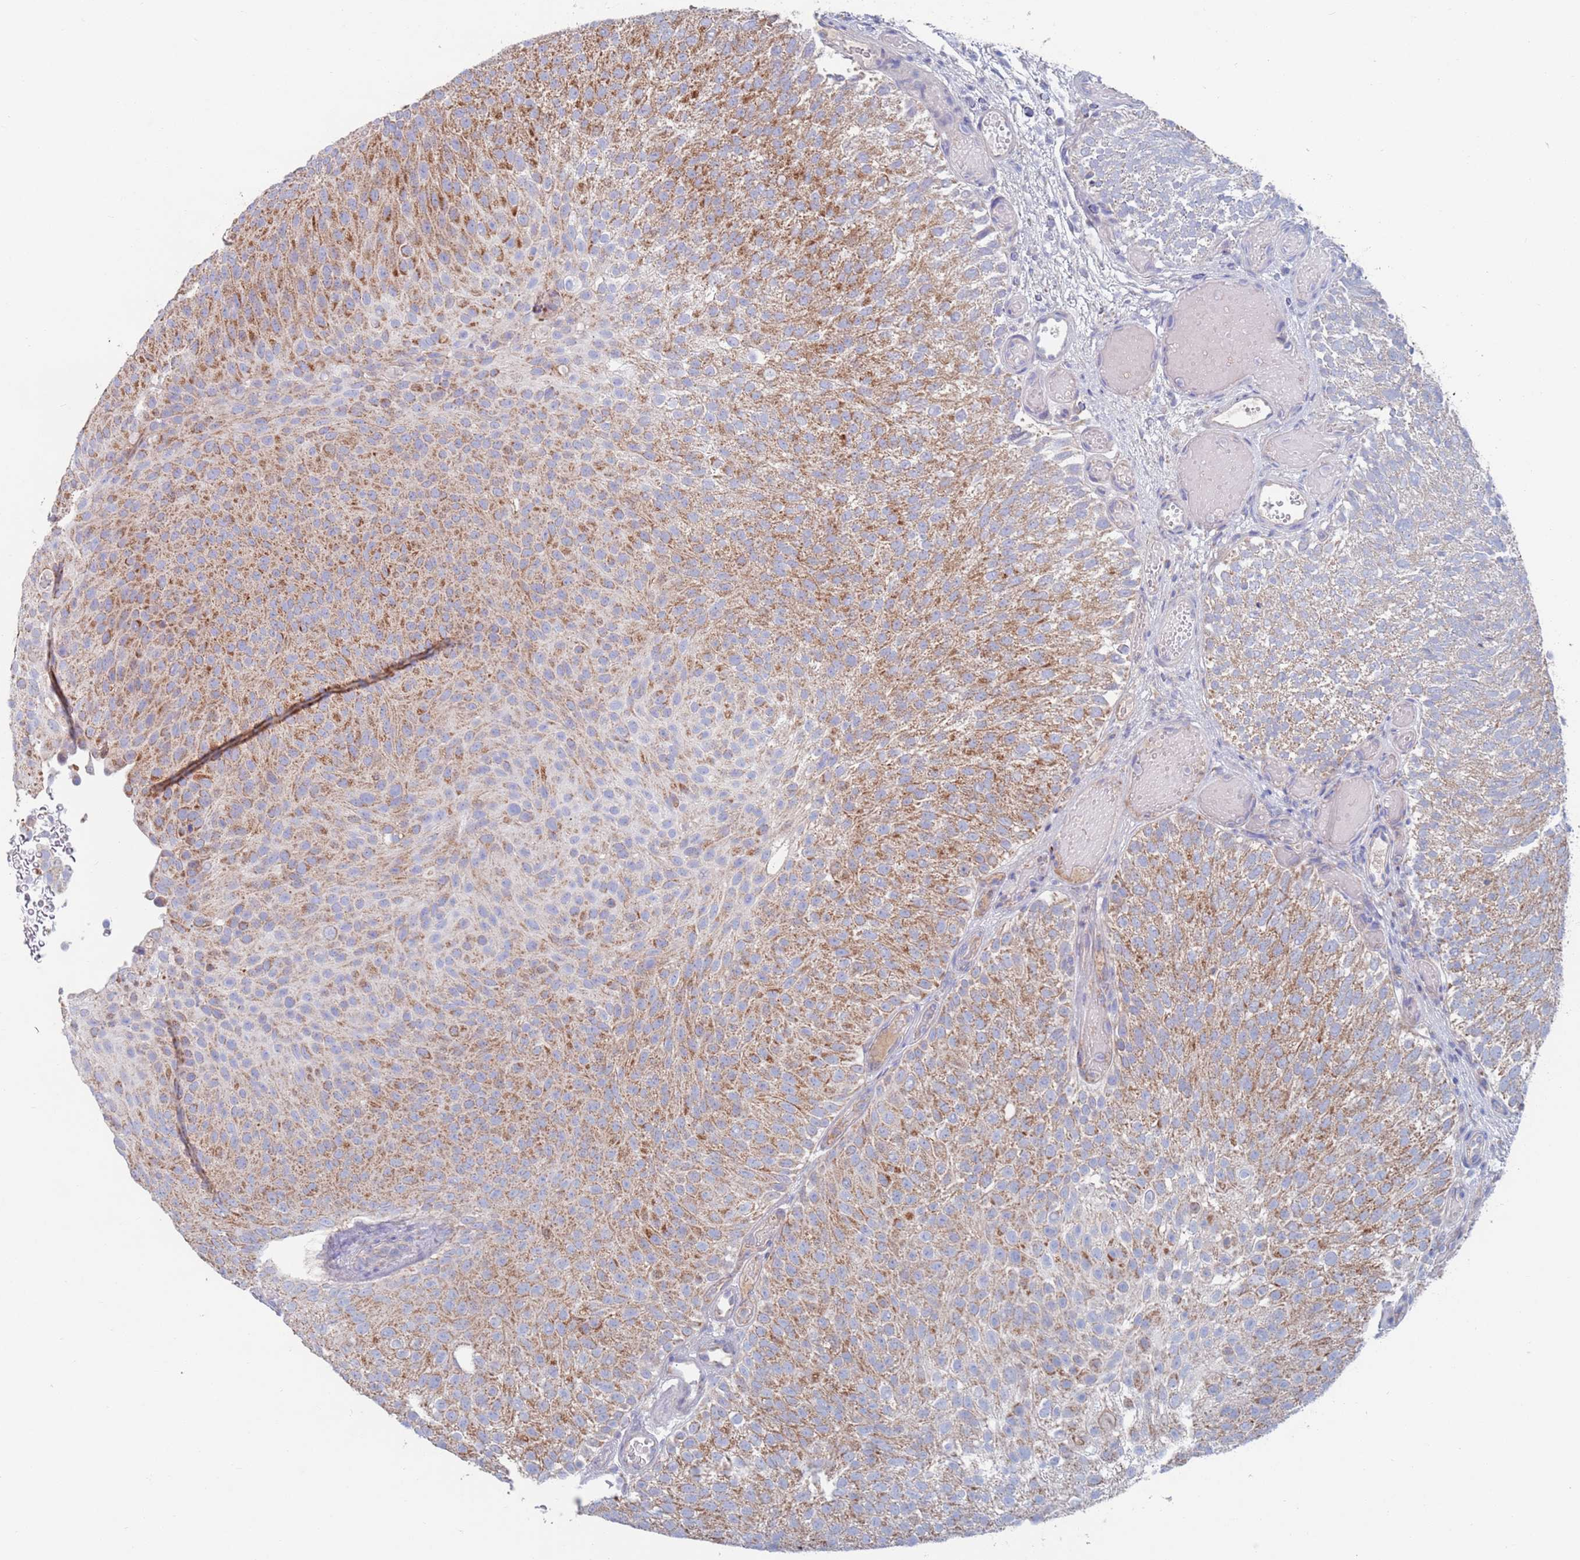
{"staining": {"intensity": "moderate", "quantity": "25%-75%", "location": "cytoplasmic/membranous"}, "tissue": "urothelial cancer", "cell_type": "Tumor cells", "image_type": "cancer", "snomed": [{"axis": "morphology", "description": "Urothelial carcinoma, Low grade"}, {"axis": "topography", "description": "Urinary bladder"}], "caption": "Low-grade urothelial carcinoma stained for a protein shows moderate cytoplasmic/membranous positivity in tumor cells. The staining was performed using DAB, with brown indicating positive protein expression. Nuclei are stained blue with hematoxylin.", "gene": "MRPL22", "patient": {"sex": "male", "age": 78}}